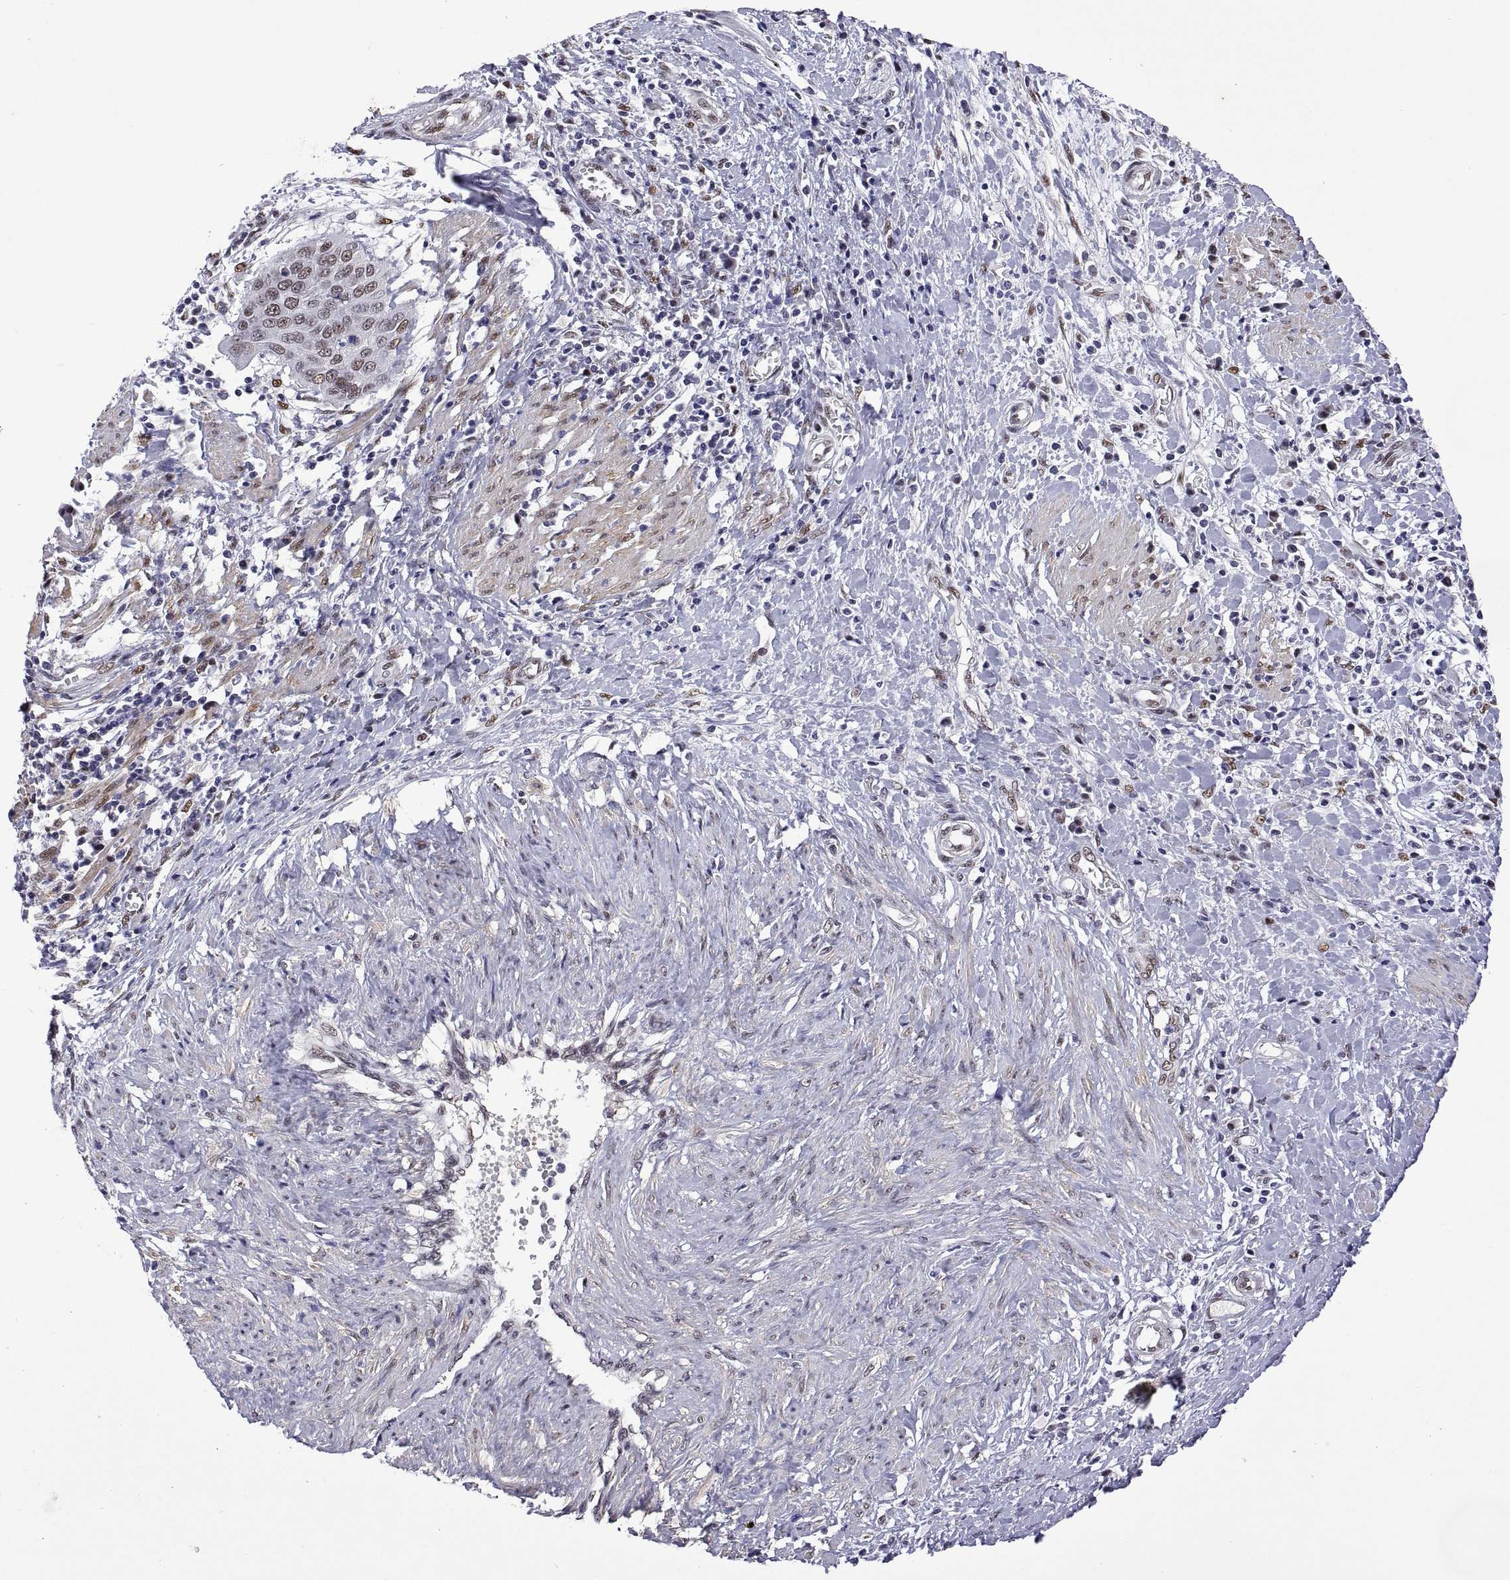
{"staining": {"intensity": "weak", "quantity": ">75%", "location": "nuclear"}, "tissue": "cervical cancer", "cell_type": "Tumor cells", "image_type": "cancer", "snomed": [{"axis": "morphology", "description": "Squamous cell carcinoma, NOS"}, {"axis": "topography", "description": "Cervix"}], "caption": "Weak nuclear positivity for a protein is identified in approximately >75% of tumor cells of cervical squamous cell carcinoma using IHC.", "gene": "NR4A1", "patient": {"sex": "female", "age": 39}}